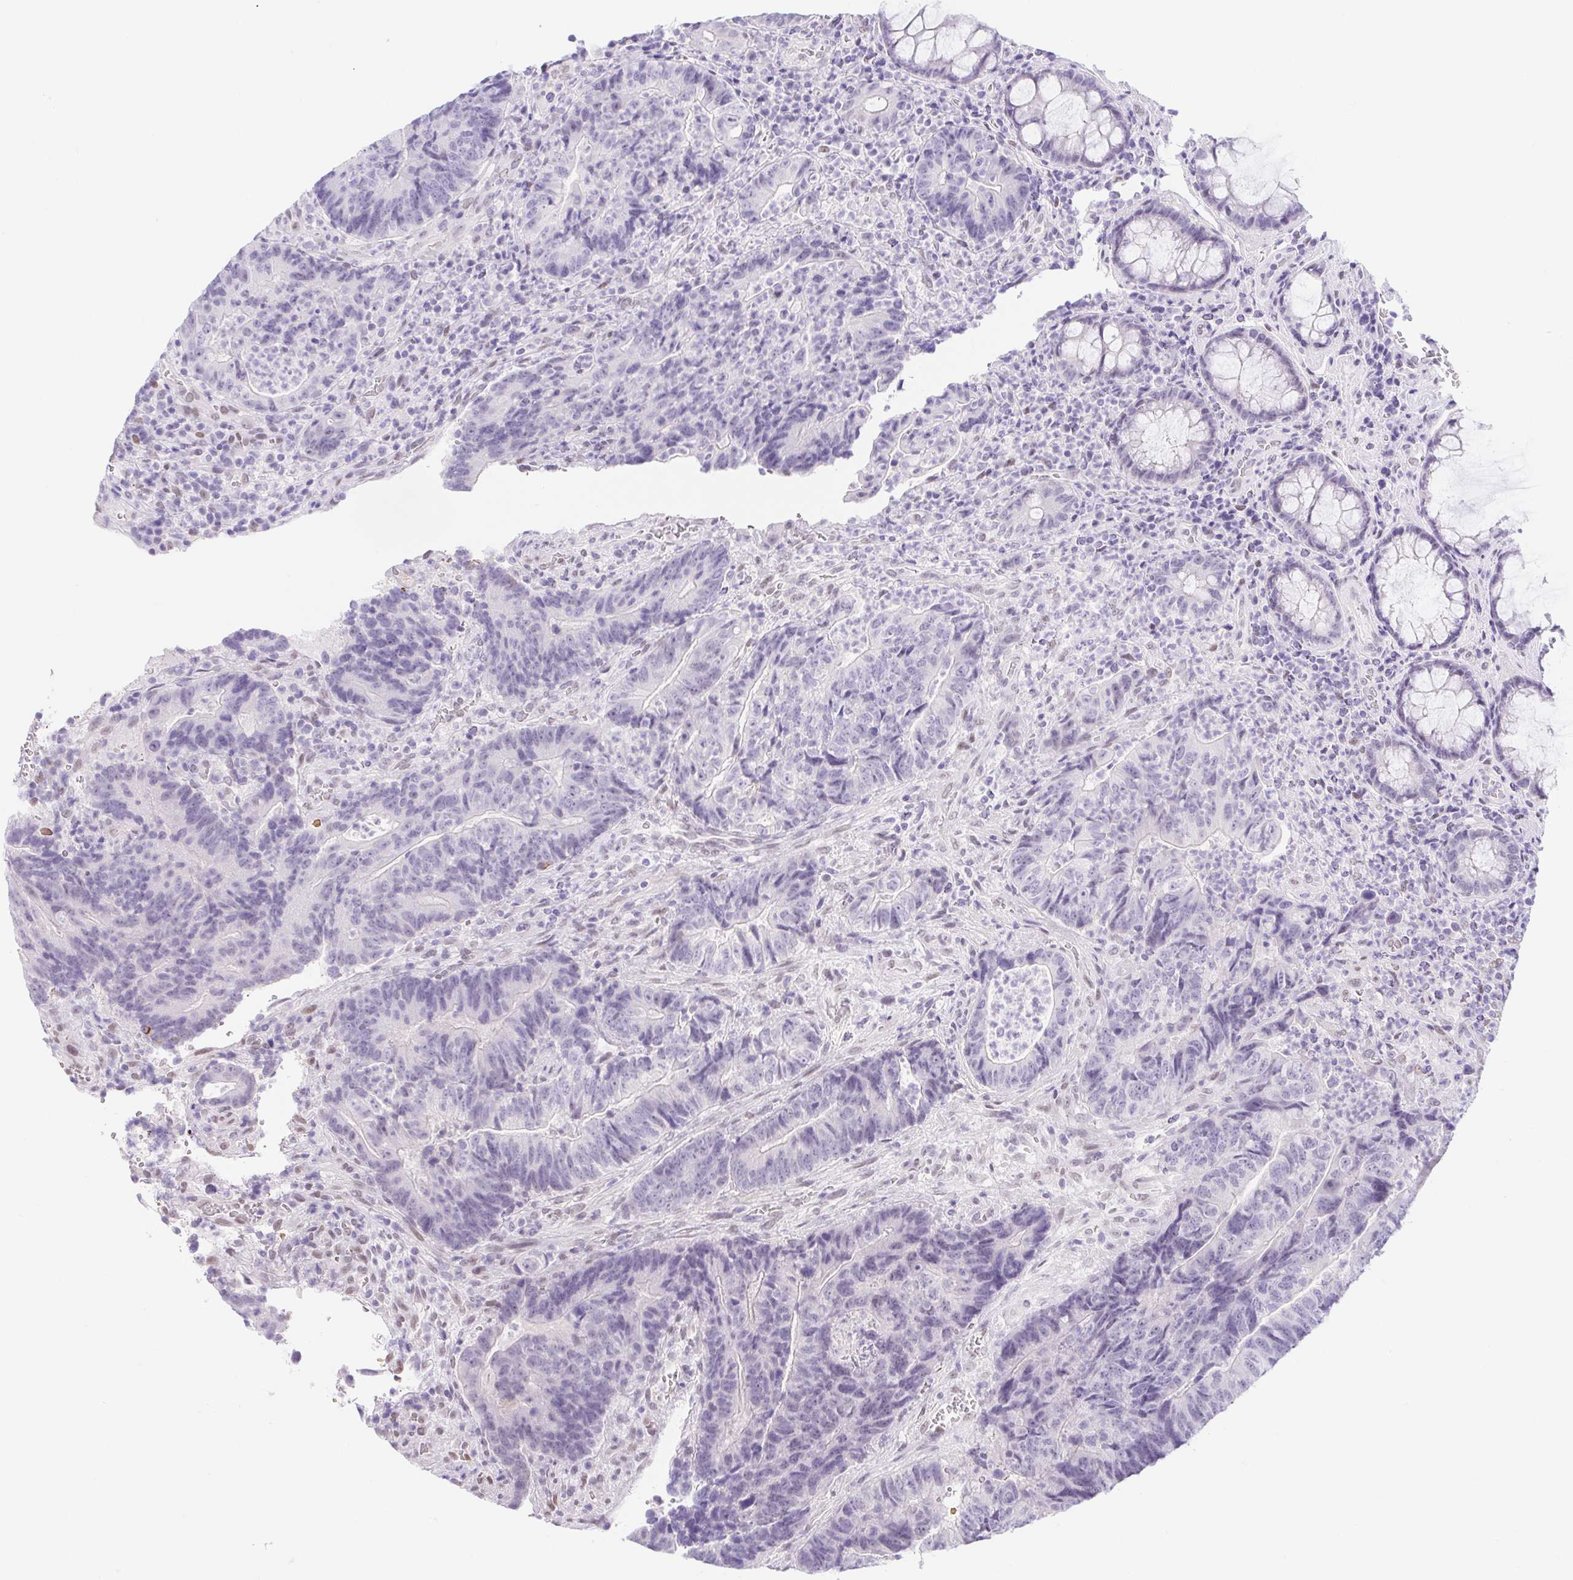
{"staining": {"intensity": "negative", "quantity": "none", "location": "none"}, "tissue": "colorectal cancer", "cell_type": "Tumor cells", "image_type": "cancer", "snomed": [{"axis": "morphology", "description": "Normal tissue, NOS"}, {"axis": "morphology", "description": "Adenocarcinoma, NOS"}, {"axis": "topography", "description": "Colon"}], "caption": "A micrograph of adenocarcinoma (colorectal) stained for a protein reveals no brown staining in tumor cells.", "gene": "CAND1", "patient": {"sex": "female", "age": 48}}